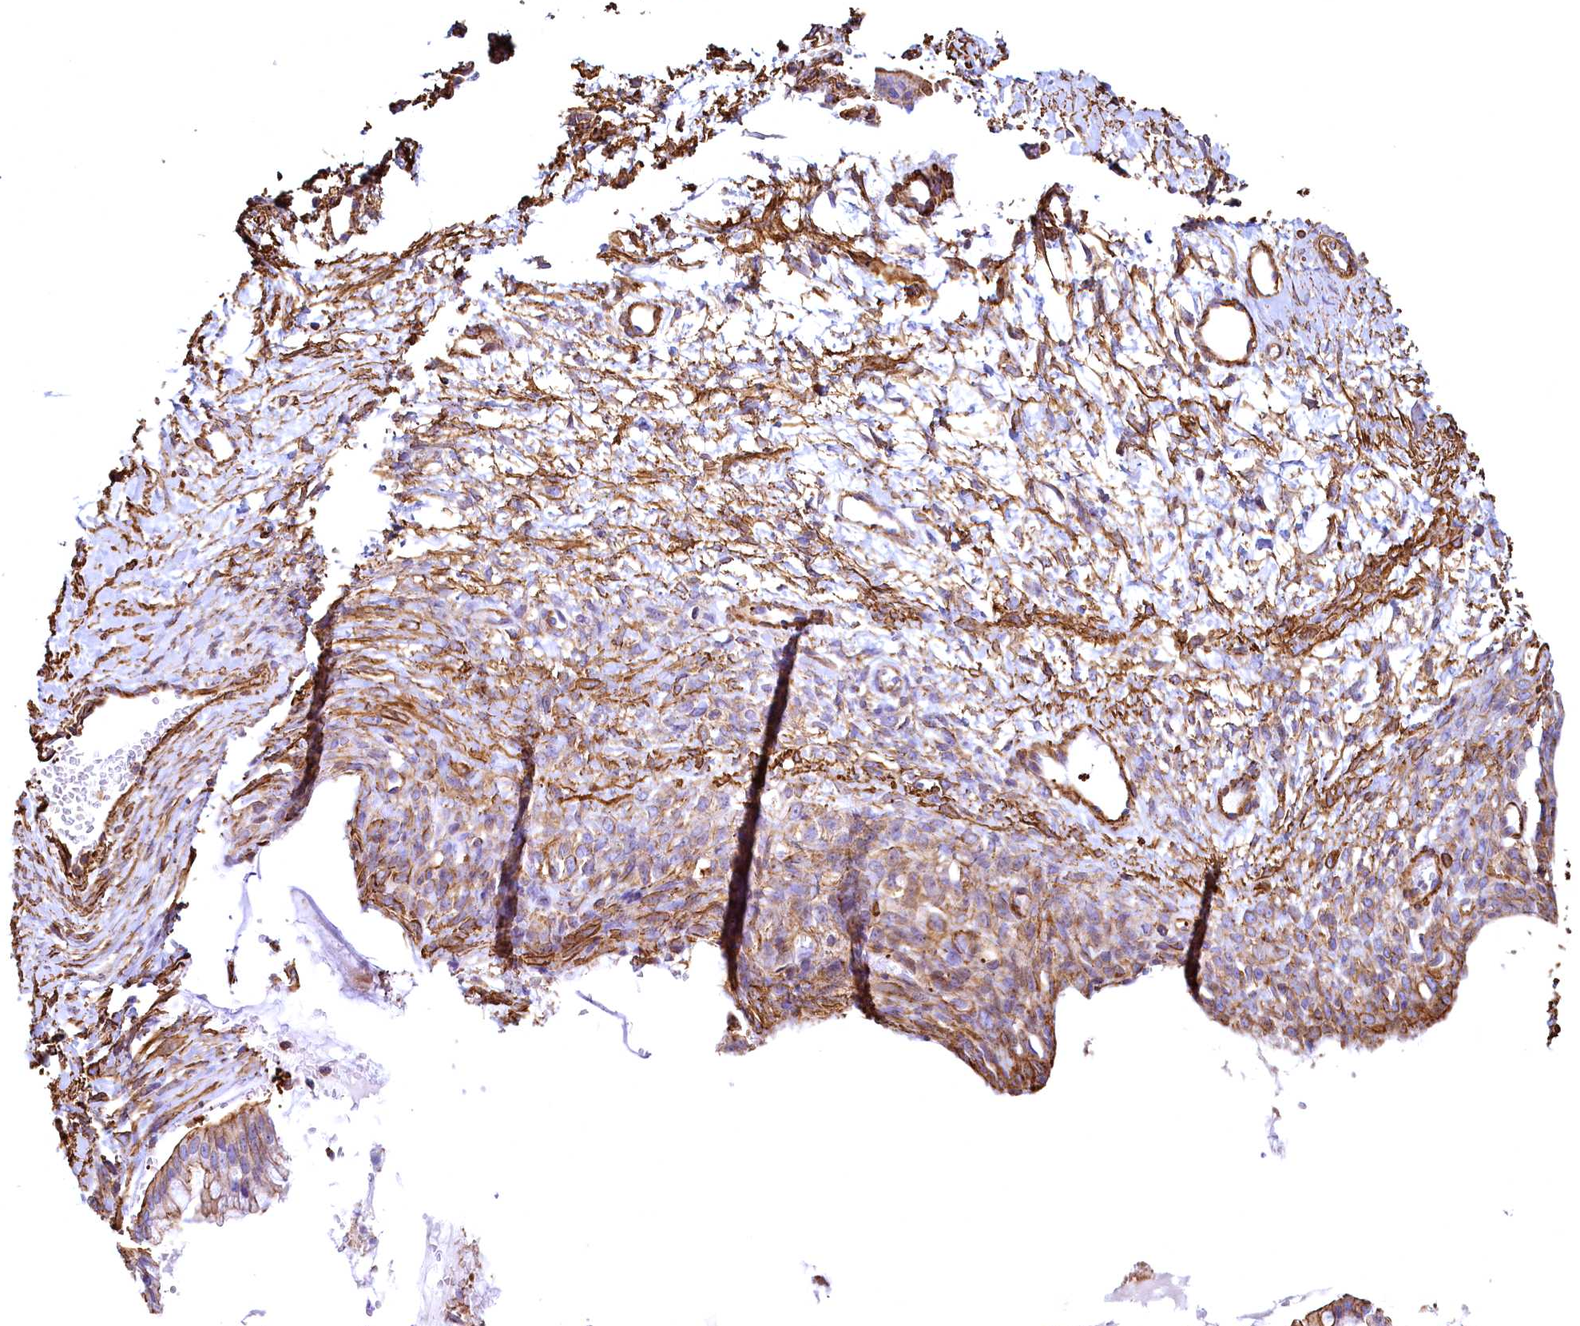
{"staining": {"intensity": "moderate", "quantity": ">75%", "location": "cytoplasmic/membranous"}, "tissue": "ovarian cancer", "cell_type": "Tumor cells", "image_type": "cancer", "snomed": [{"axis": "morphology", "description": "Cystadenocarcinoma, mucinous, NOS"}, {"axis": "topography", "description": "Ovary"}], "caption": "This is an image of immunohistochemistry staining of mucinous cystadenocarcinoma (ovarian), which shows moderate staining in the cytoplasmic/membranous of tumor cells.", "gene": "THBS1", "patient": {"sex": "female", "age": 73}}